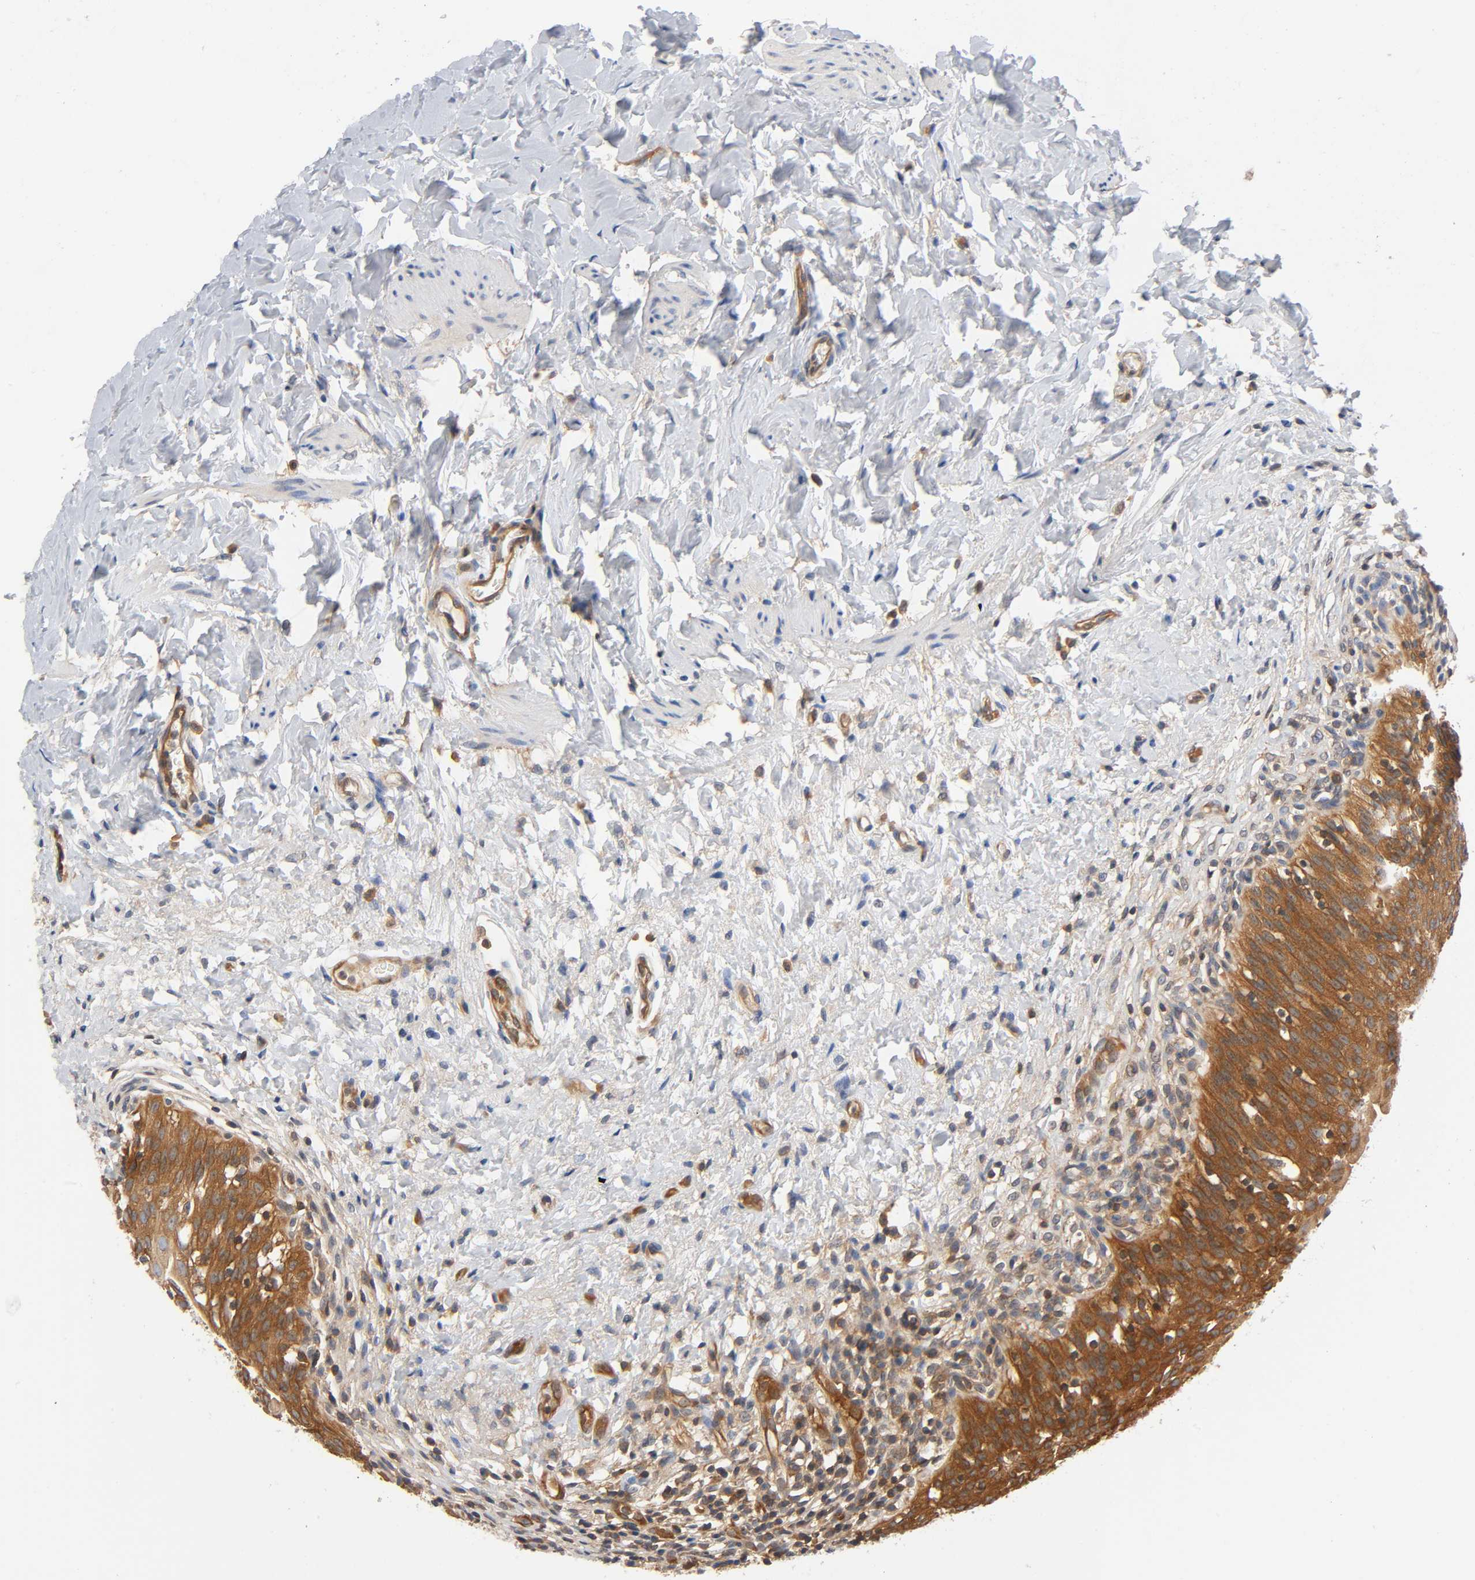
{"staining": {"intensity": "strong", "quantity": ">75%", "location": "cytoplasmic/membranous"}, "tissue": "urinary bladder", "cell_type": "Urothelial cells", "image_type": "normal", "snomed": [{"axis": "morphology", "description": "Normal tissue, NOS"}, {"axis": "topography", "description": "Urinary bladder"}], "caption": "The image reveals staining of unremarkable urinary bladder, revealing strong cytoplasmic/membranous protein expression (brown color) within urothelial cells. (brown staining indicates protein expression, while blue staining denotes nuclei).", "gene": "PRKAB1", "patient": {"sex": "female", "age": 80}}